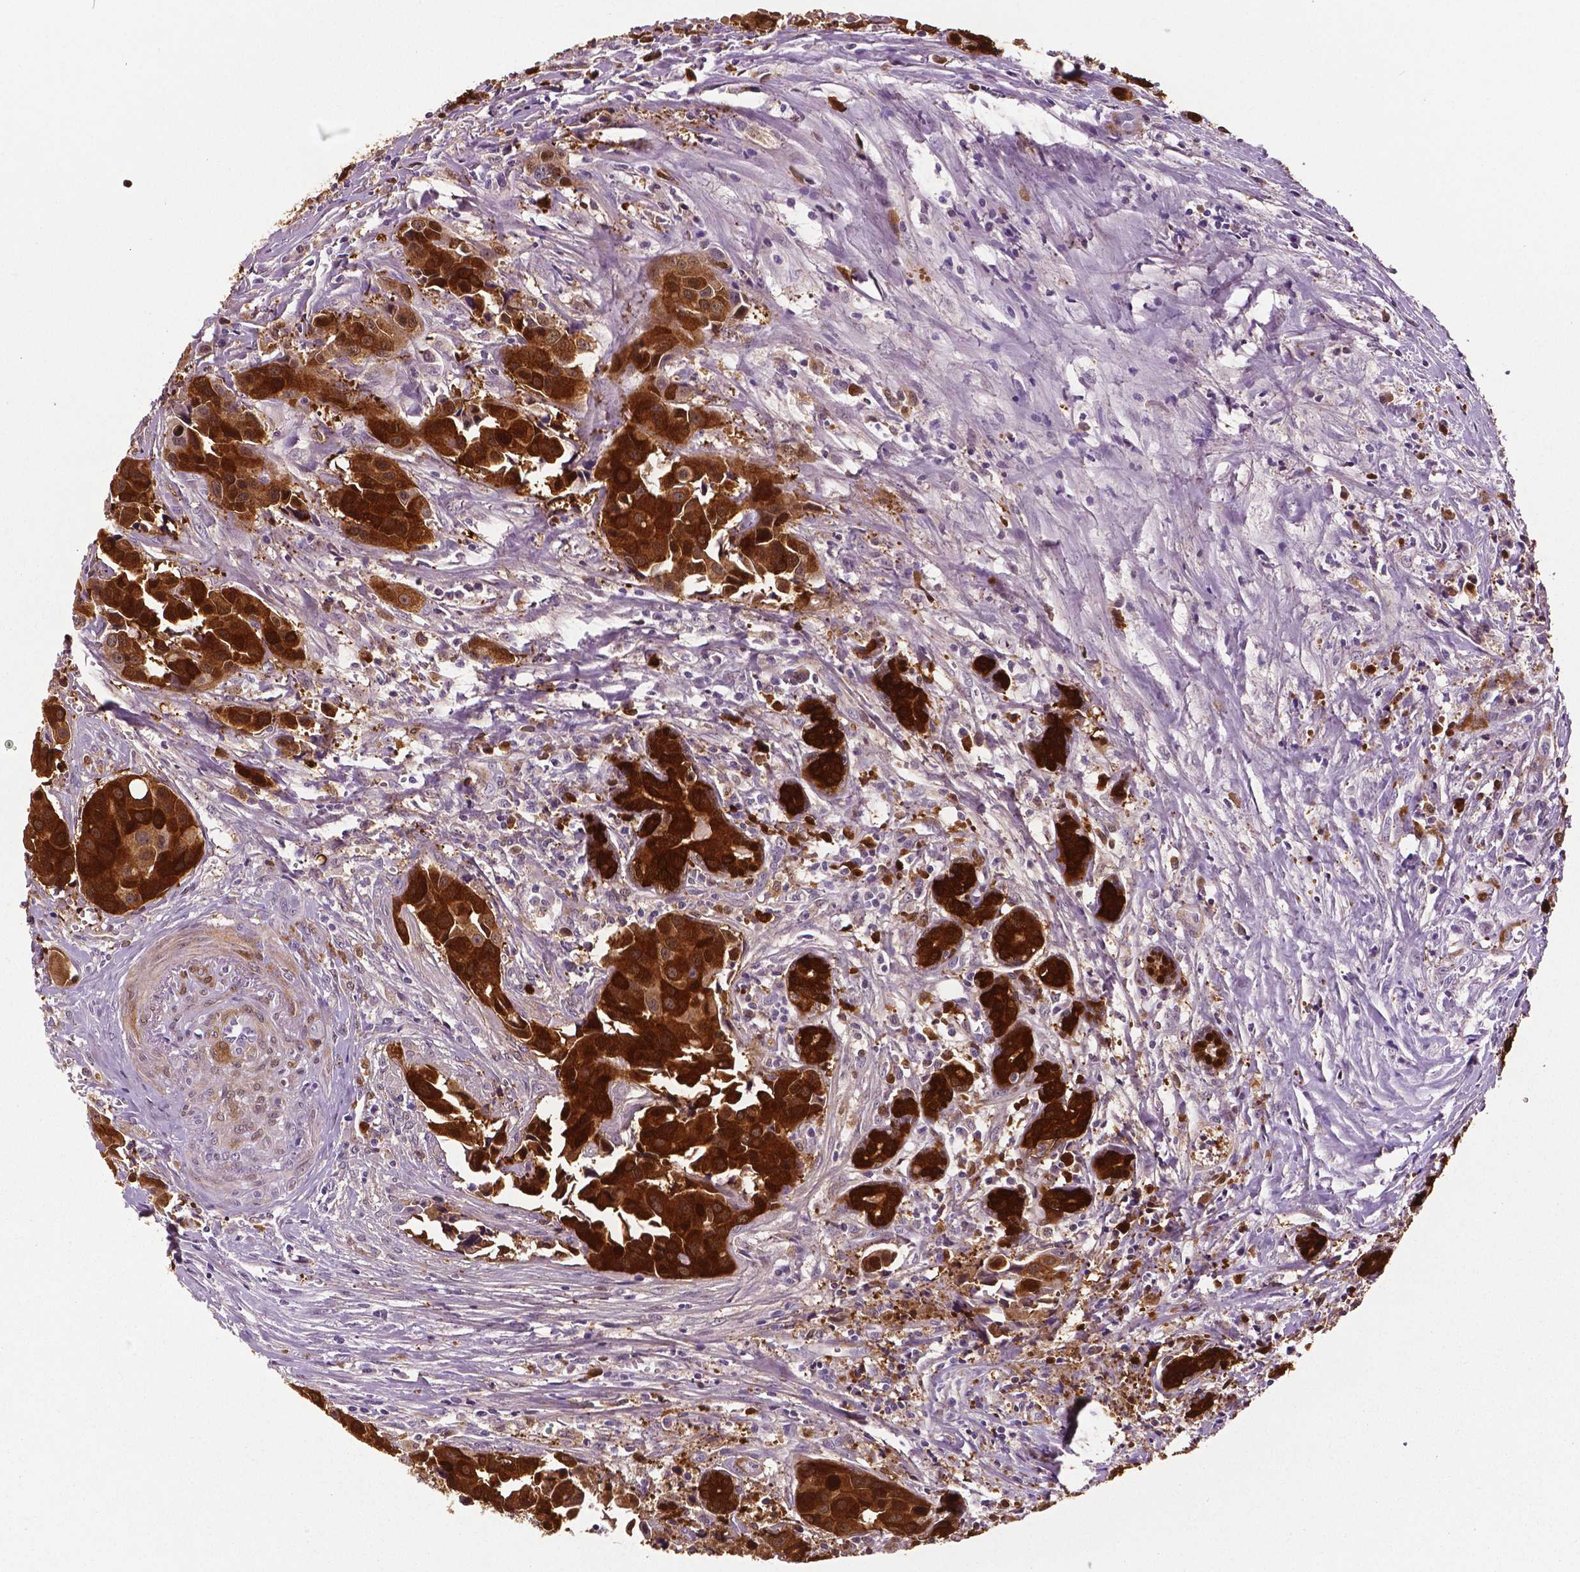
{"staining": {"intensity": "strong", "quantity": ">75%", "location": "cytoplasmic/membranous"}, "tissue": "head and neck cancer", "cell_type": "Tumor cells", "image_type": "cancer", "snomed": [{"axis": "morphology", "description": "Adenocarcinoma, NOS"}, {"axis": "topography", "description": "Head-Neck"}], "caption": "Human adenocarcinoma (head and neck) stained with a protein marker demonstrates strong staining in tumor cells.", "gene": "PHGDH", "patient": {"sex": "male", "age": 76}}